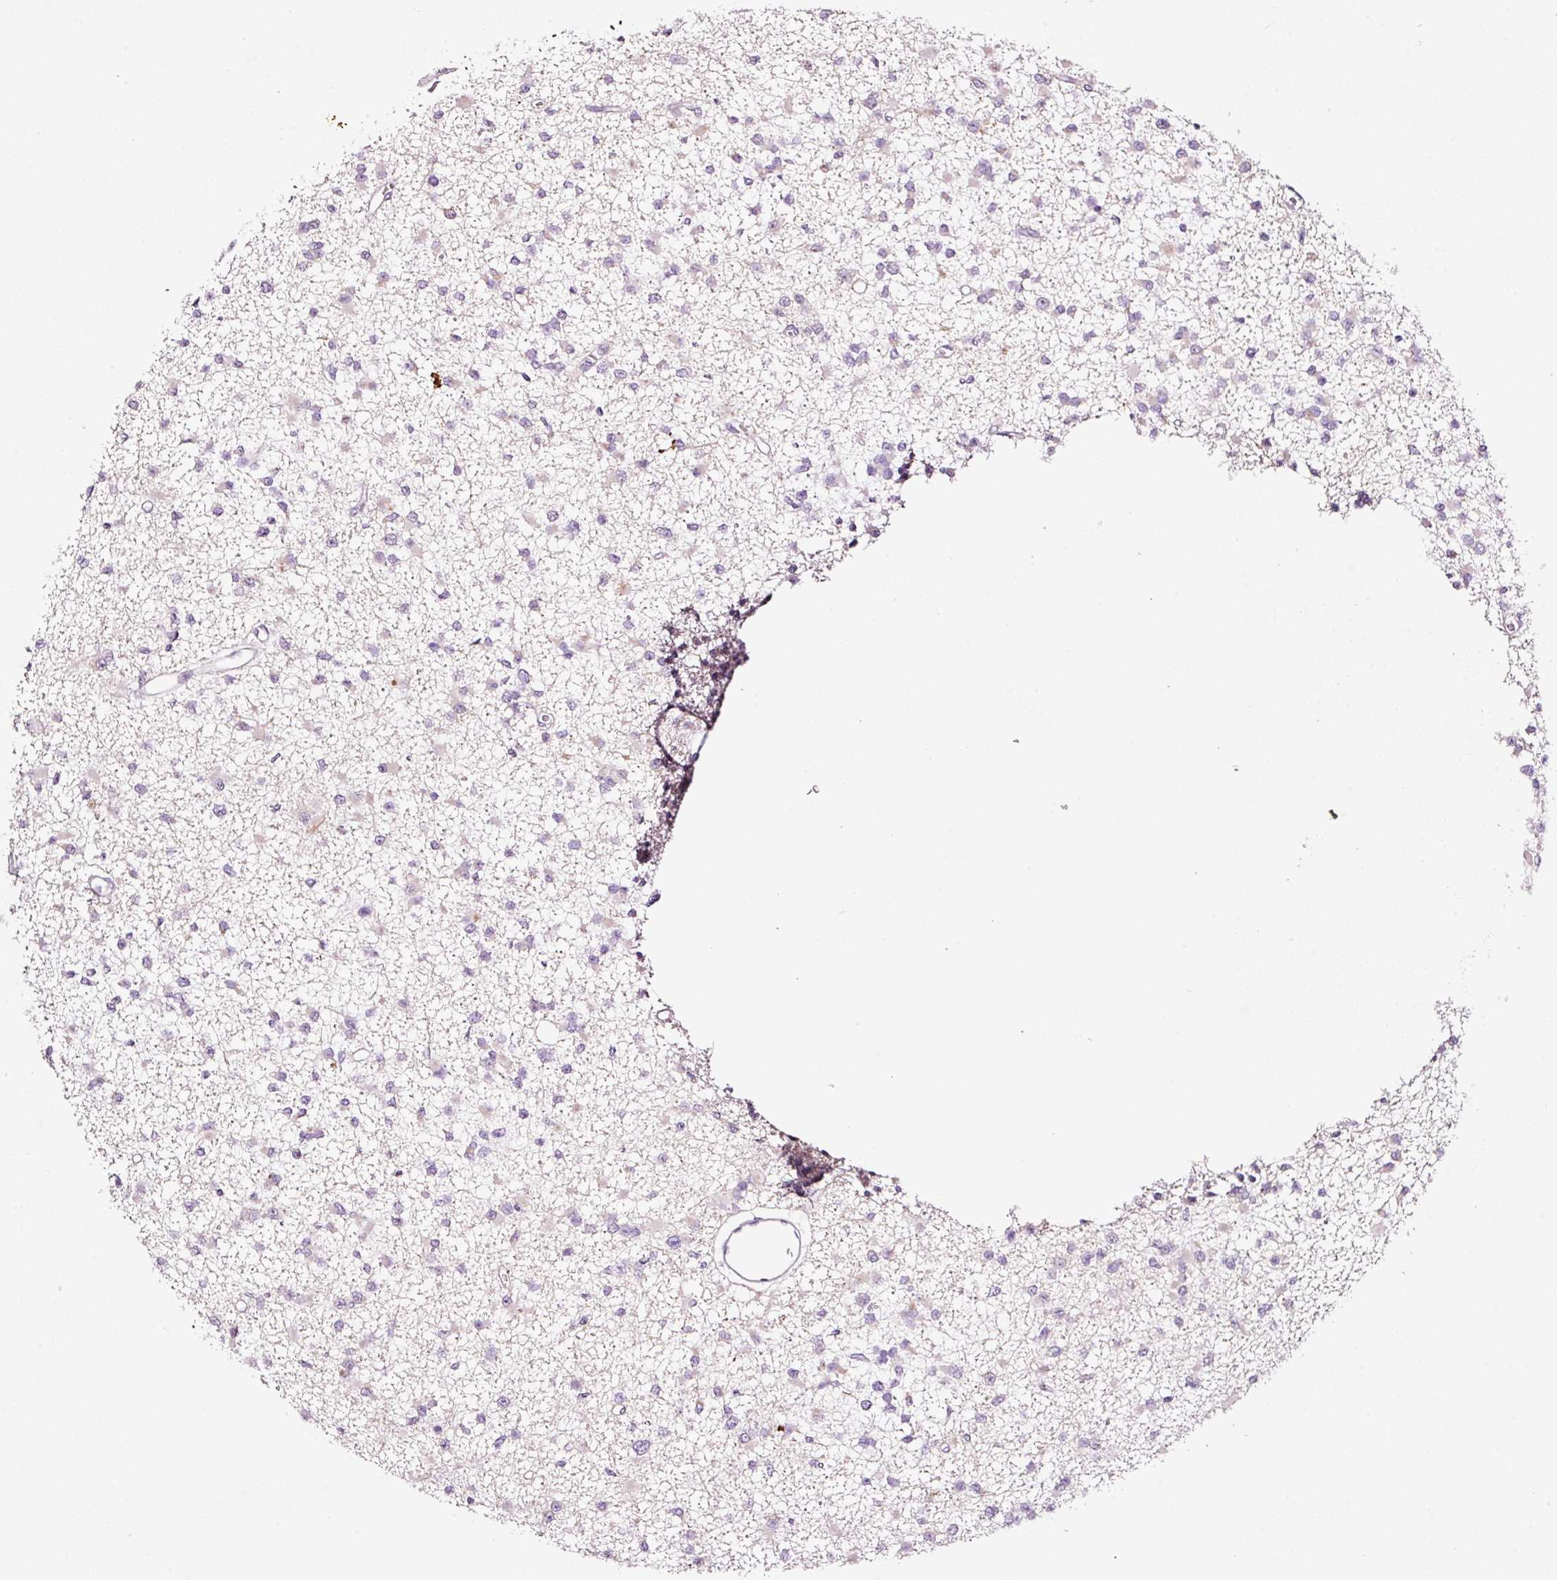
{"staining": {"intensity": "negative", "quantity": "none", "location": "none"}, "tissue": "glioma", "cell_type": "Tumor cells", "image_type": "cancer", "snomed": [{"axis": "morphology", "description": "Glioma, malignant, Low grade"}, {"axis": "topography", "description": "Brain"}], "caption": "DAB (3,3'-diaminobenzidine) immunohistochemical staining of human malignant low-grade glioma displays no significant expression in tumor cells.", "gene": "RTF2", "patient": {"sex": "female", "age": 22}}